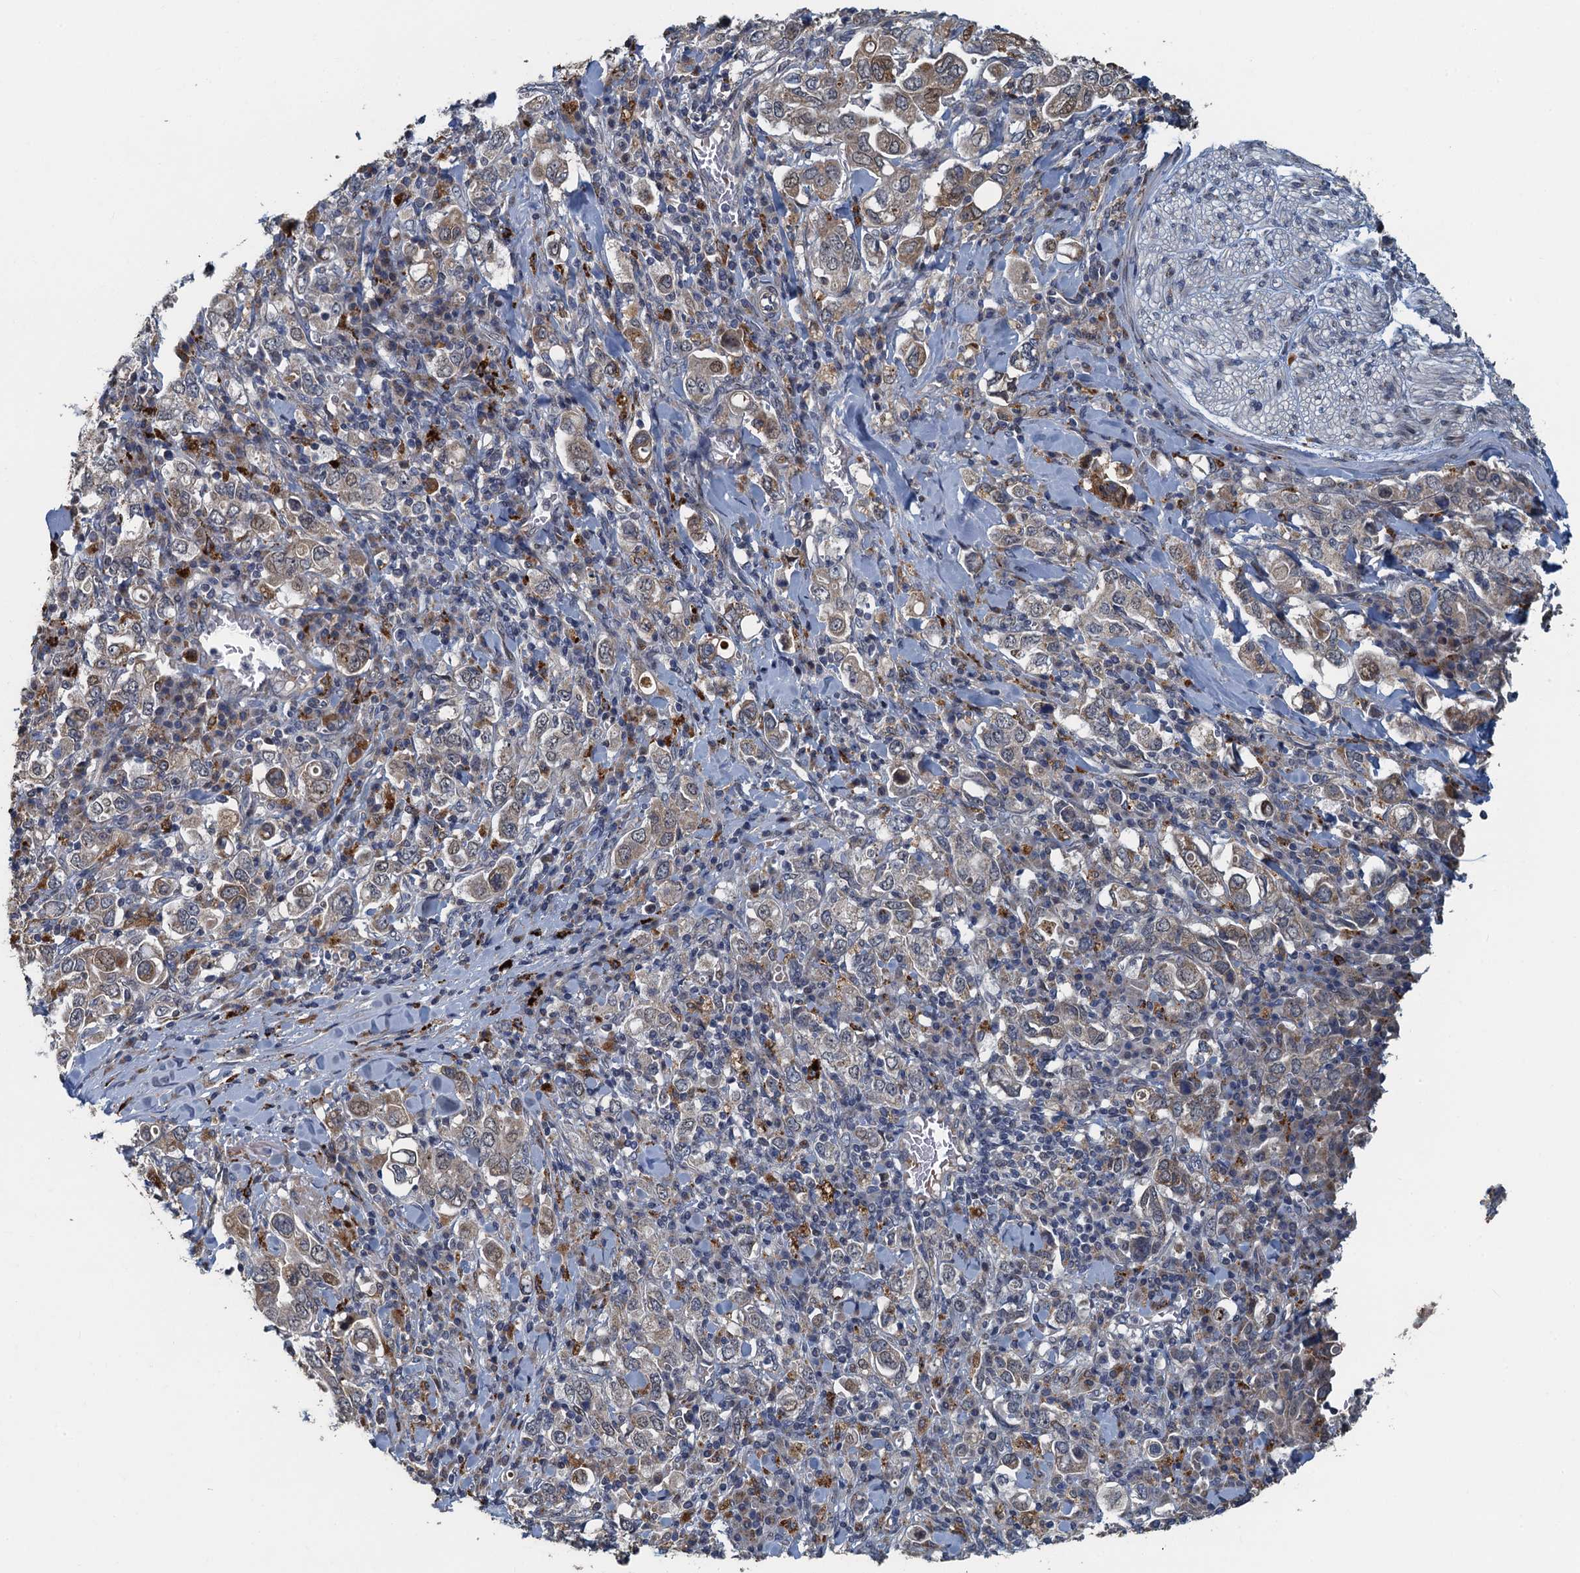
{"staining": {"intensity": "weak", "quantity": "<25%", "location": "cytoplasmic/membranous,nuclear"}, "tissue": "stomach cancer", "cell_type": "Tumor cells", "image_type": "cancer", "snomed": [{"axis": "morphology", "description": "Adenocarcinoma, NOS"}, {"axis": "topography", "description": "Stomach, upper"}], "caption": "Stomach cancer was stained to show a protein in brown. There is no significant expression in tumor cells.", "gene": "AGRN", "patient": {"sex": "male", "age": 62}}